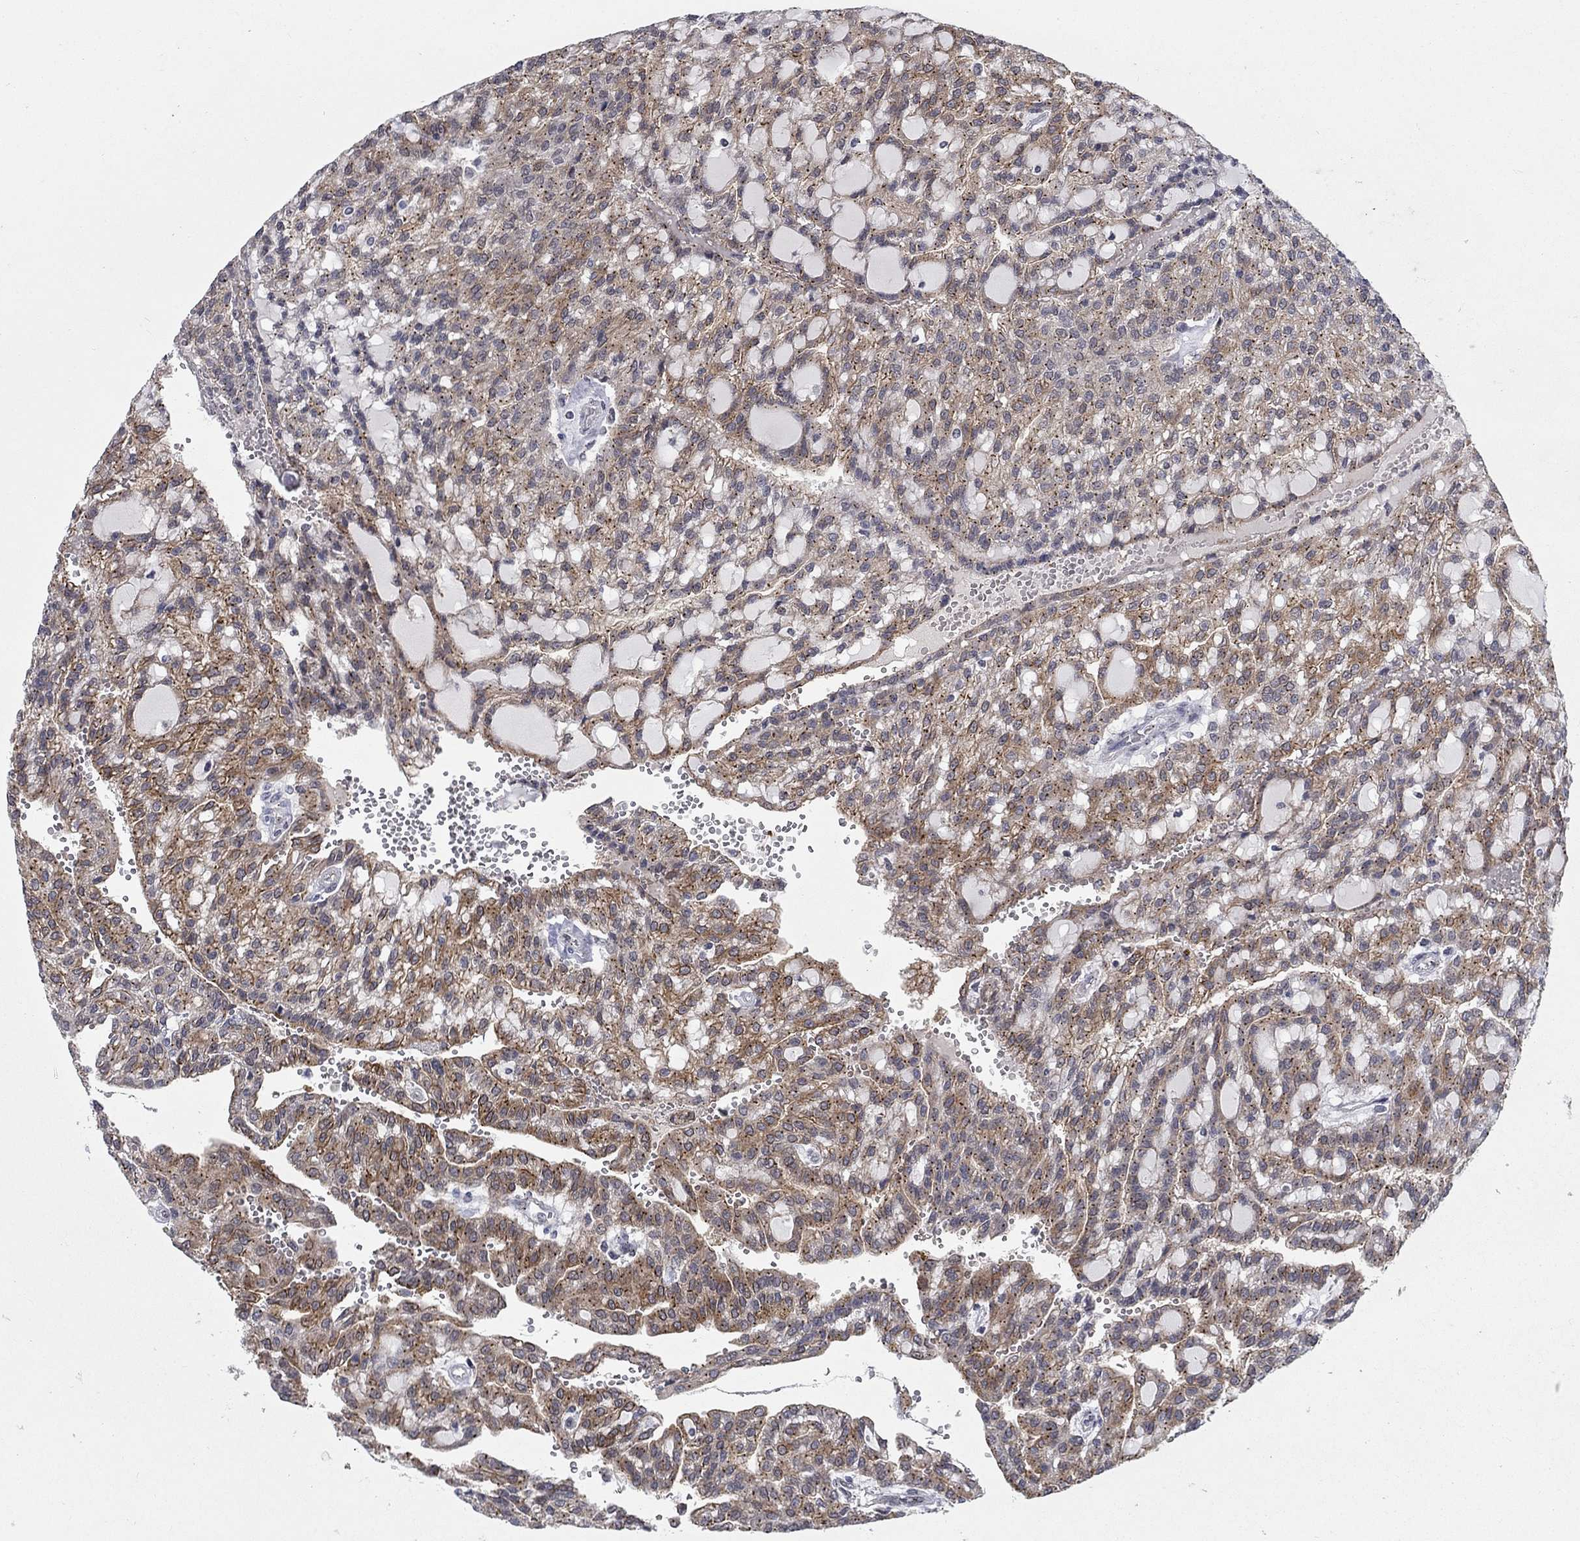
{"staining": {"intensity": "moderate", "quantity": ">75%", "location": "cytoplasmic/membranous"}, "tissue": "renal cancer", "cell_type": "Tumor cells", "image_type": "cancer", "snomed": [{"axis": "morphology", "description": "Adenocarcinoma, NOS"}, {"axis": "topography", "description": "Kidney"}], "caption": "DAB immunohistochemical staining of human renal adenocarcinoma exhibits moderate cytoplasmic/membranous protein expression in about >75% of tumor cells.", "gene": "SH3RF1", "patient": {"sex": "male", "age": 63}}